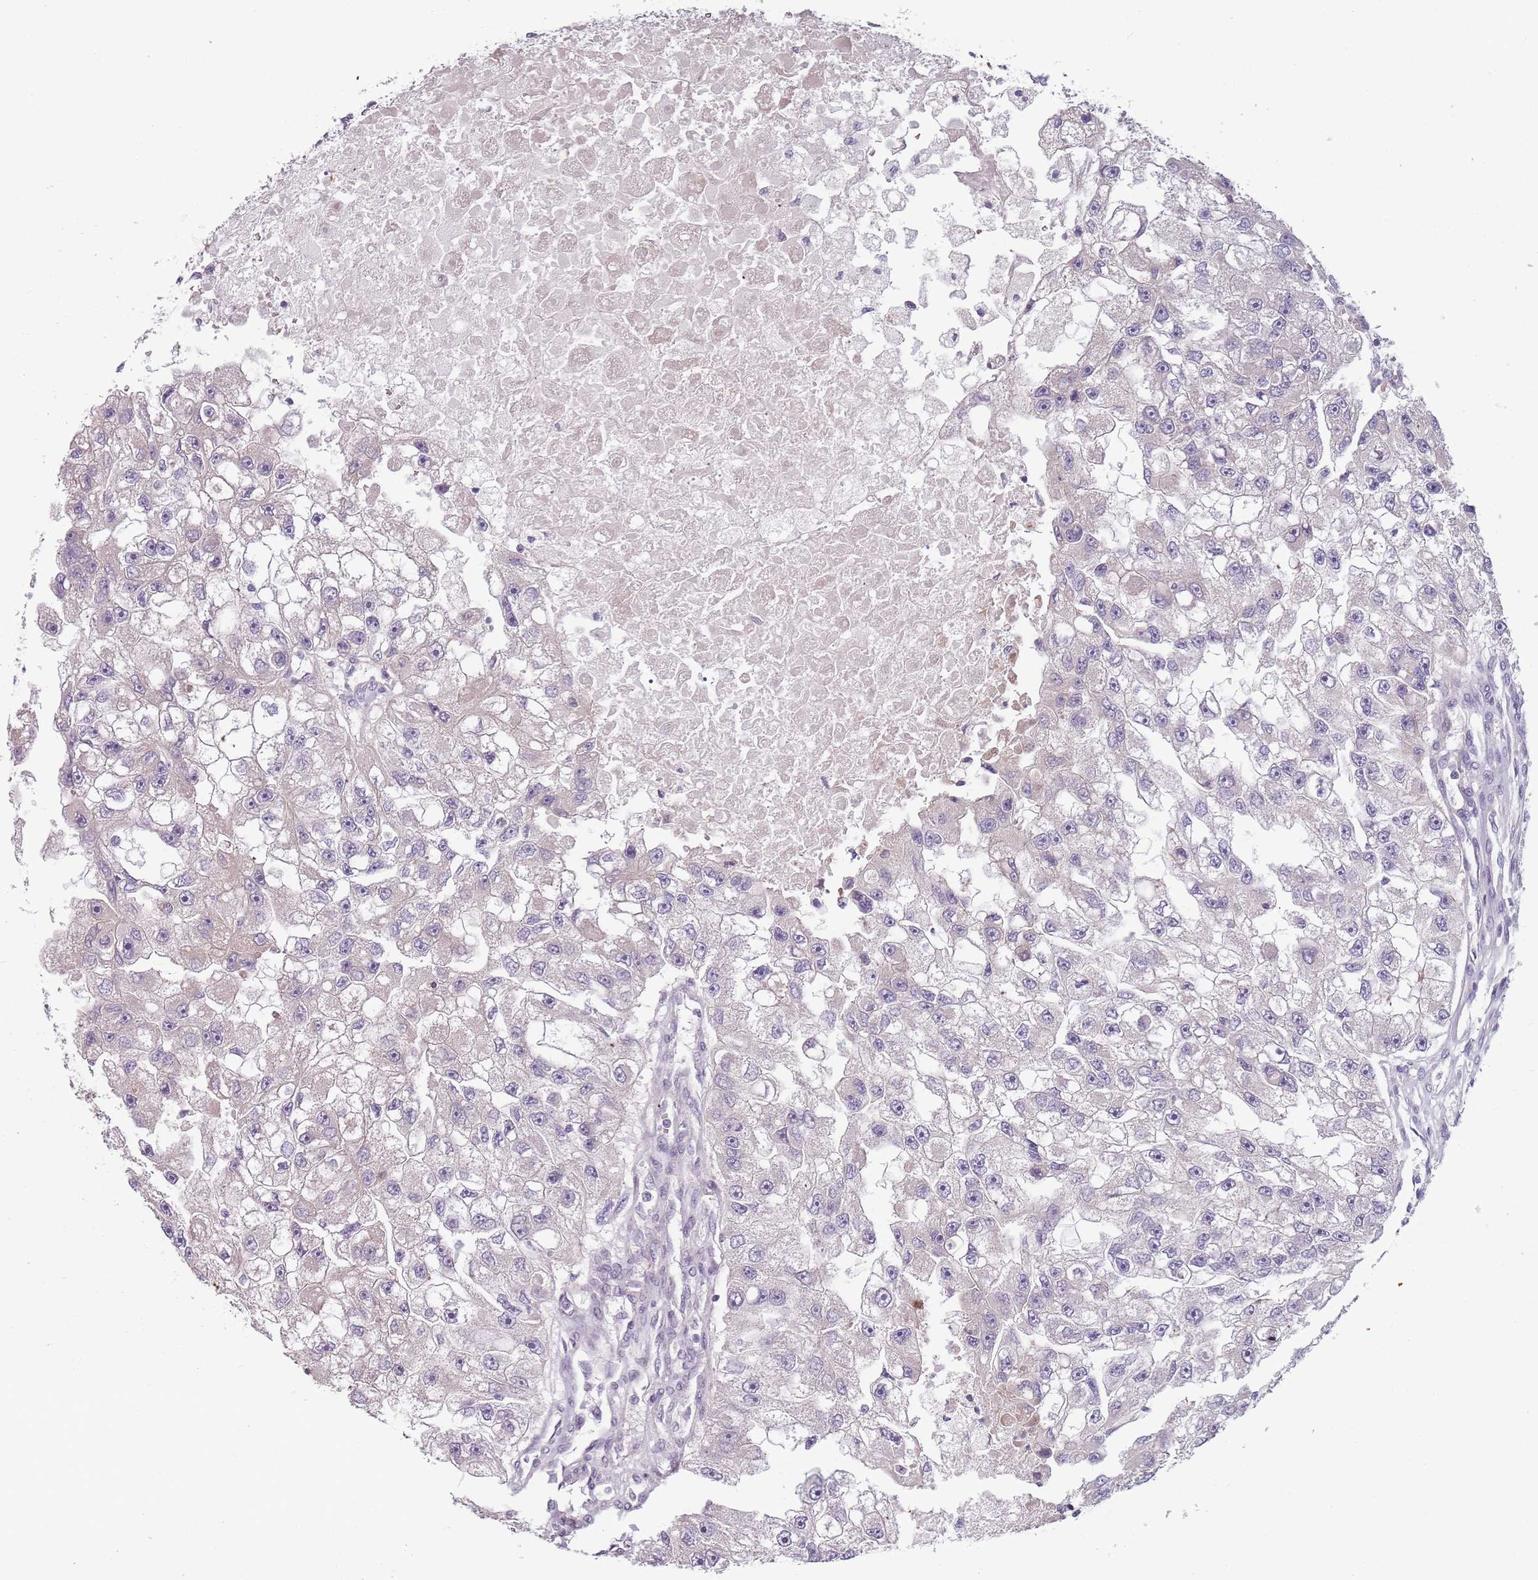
{"staining": {"intensity": "negative", "quantity": "none", "location": "none"}, "tissue": "renal cancer", "cell_type": "Tumor cells", "image_type": "cancer", "snomed": [{"axis": "morphology", "description": "Adenocarcinoma, NOS"}, {"axis": "topography", "description": "Kidney"}], "caption": "IHC micrograph of neoplastic tissue: human renal cancer stained with DAB demonstrates no significant protein positivity in tumor cells.", "gene": "TLCD2", "patient": {"sex": "male", "age": 63}}